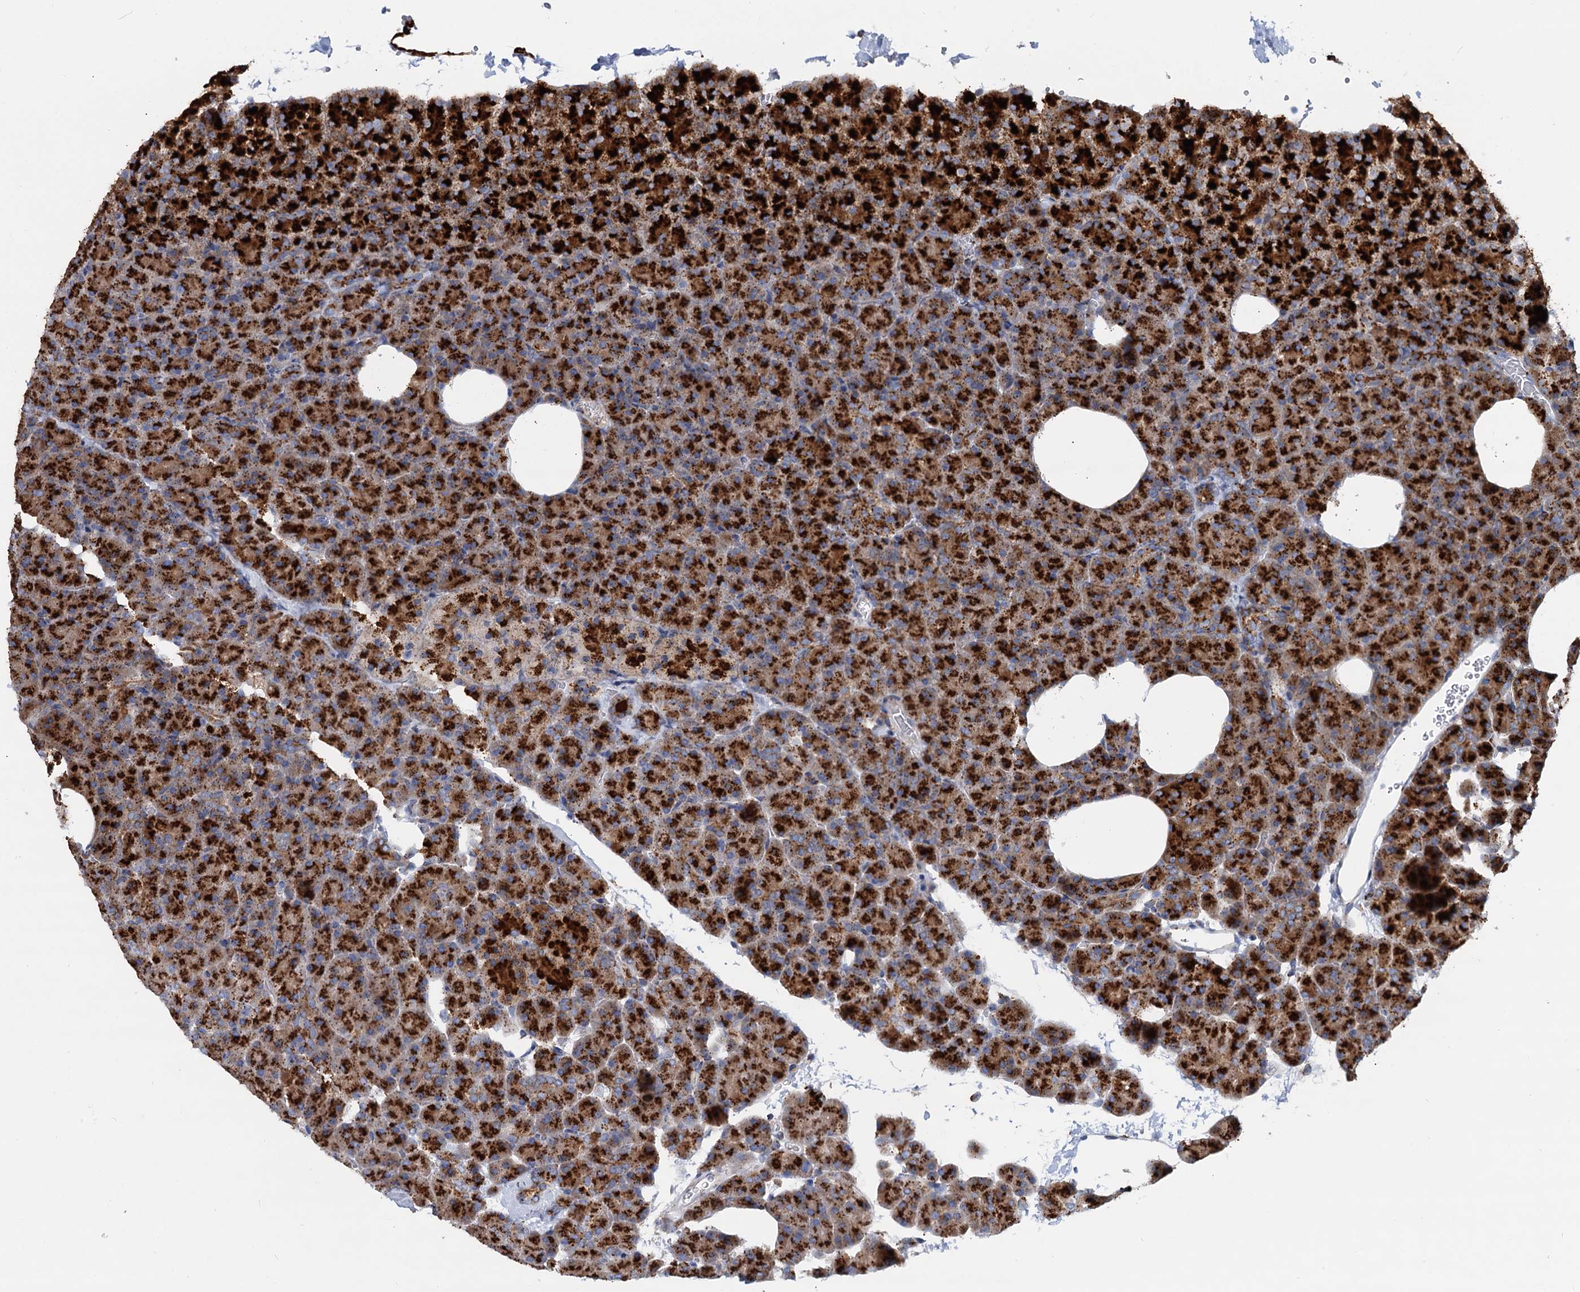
{"staining": {"intensity": "strong", "quantity": ">75%", "location": "cytoplasmic/membranous"}, "tissue": "pancreas", "cell_type": "Exocrine glandular cells", "image_type": "normal", "snomed": [{"axis": "morphology", "description": "Normal tissue, NOS"}, {"axis": "morphology", "description": "Carcinoid, malignant, NOS"}, {"axis": "topography", "description": "Pancreas"}], "caption": "Human pancreas stained with a brown dye demonstrates strong cytoplasmic/membranous positive positivity in about >75% of exocrine glandular cells.", "gene": "SUPT20H", "patient": {"sex": "female", "age": 35}}